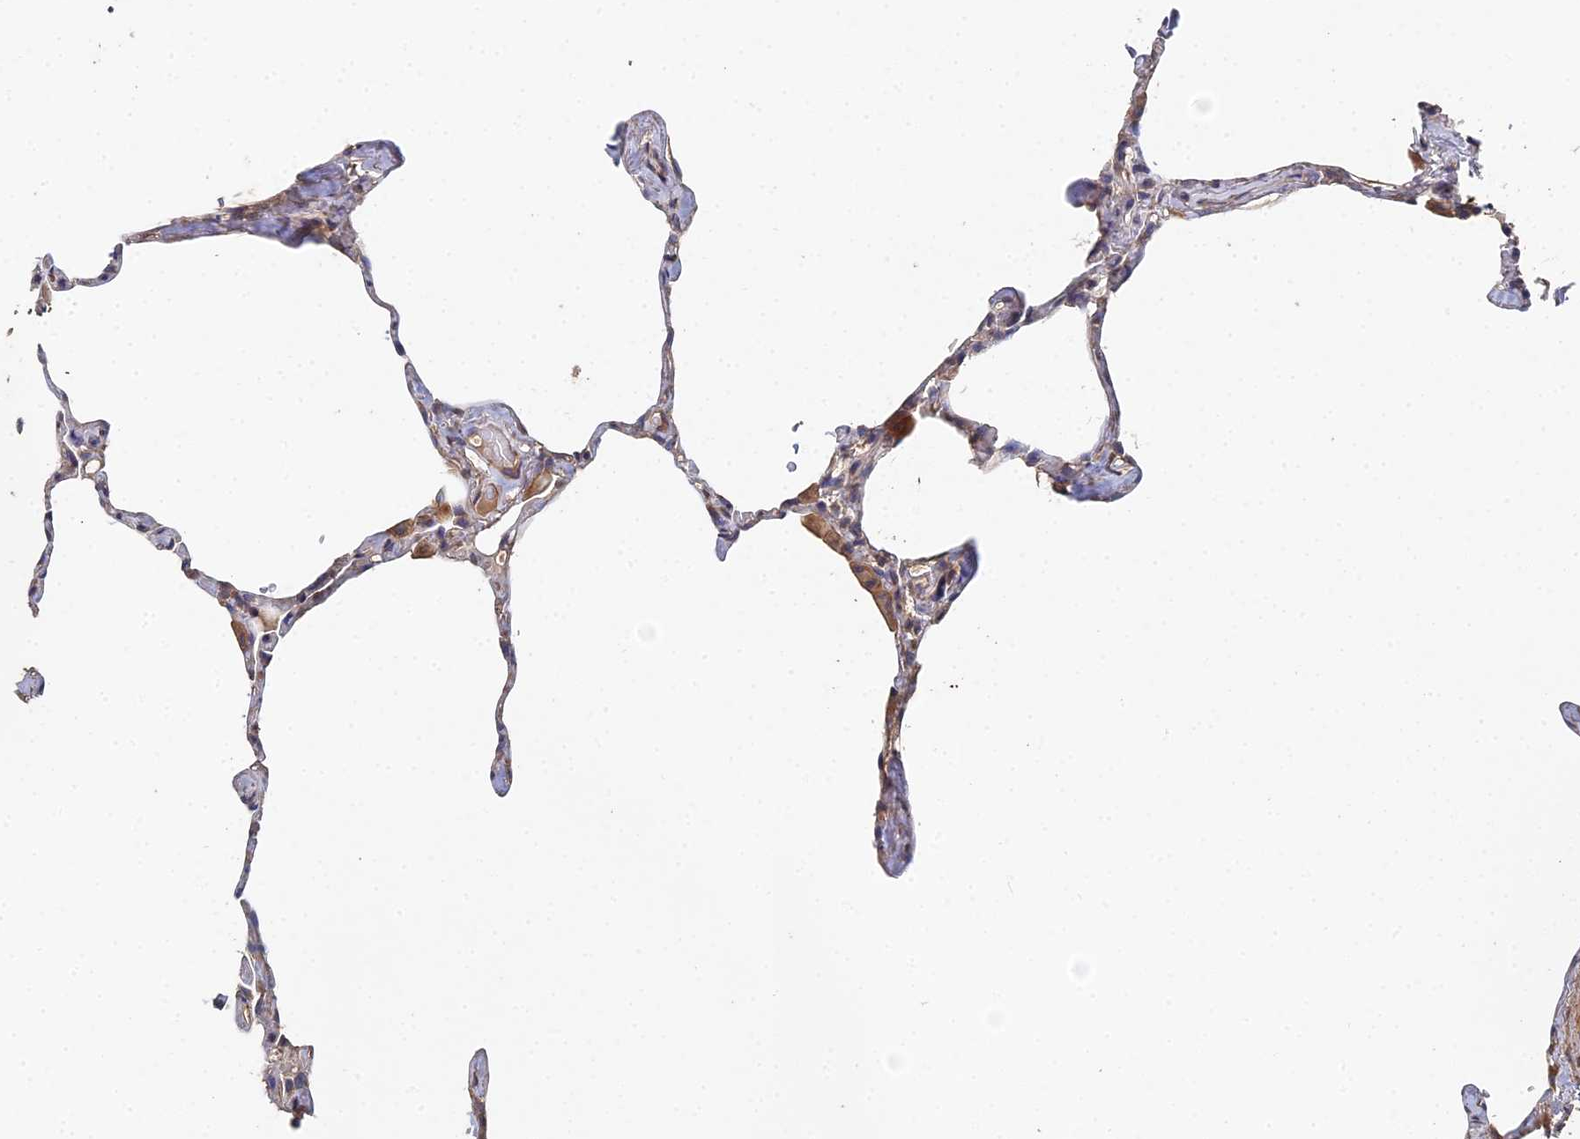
{"staining": {"intensity": "weak", "quantity": "25%-75%", "location": "cytoplasmic/membranous"}, "tissue": "lung", "cell_type": "Alveolar cells", "image_type": "normal", "snomed": [{"axis": "morphology", "description": "Normal tissue, NOS"}, {"axis": "topography", "description": "Lung"}], "caption": "Alveolar cells display low levels of weak cytoplasmic/membranous staining in approximately 25%-75% of cells in benign human lung.", "gene": "SPANXN4", "patient": {"sex": "male", "age": 65}}